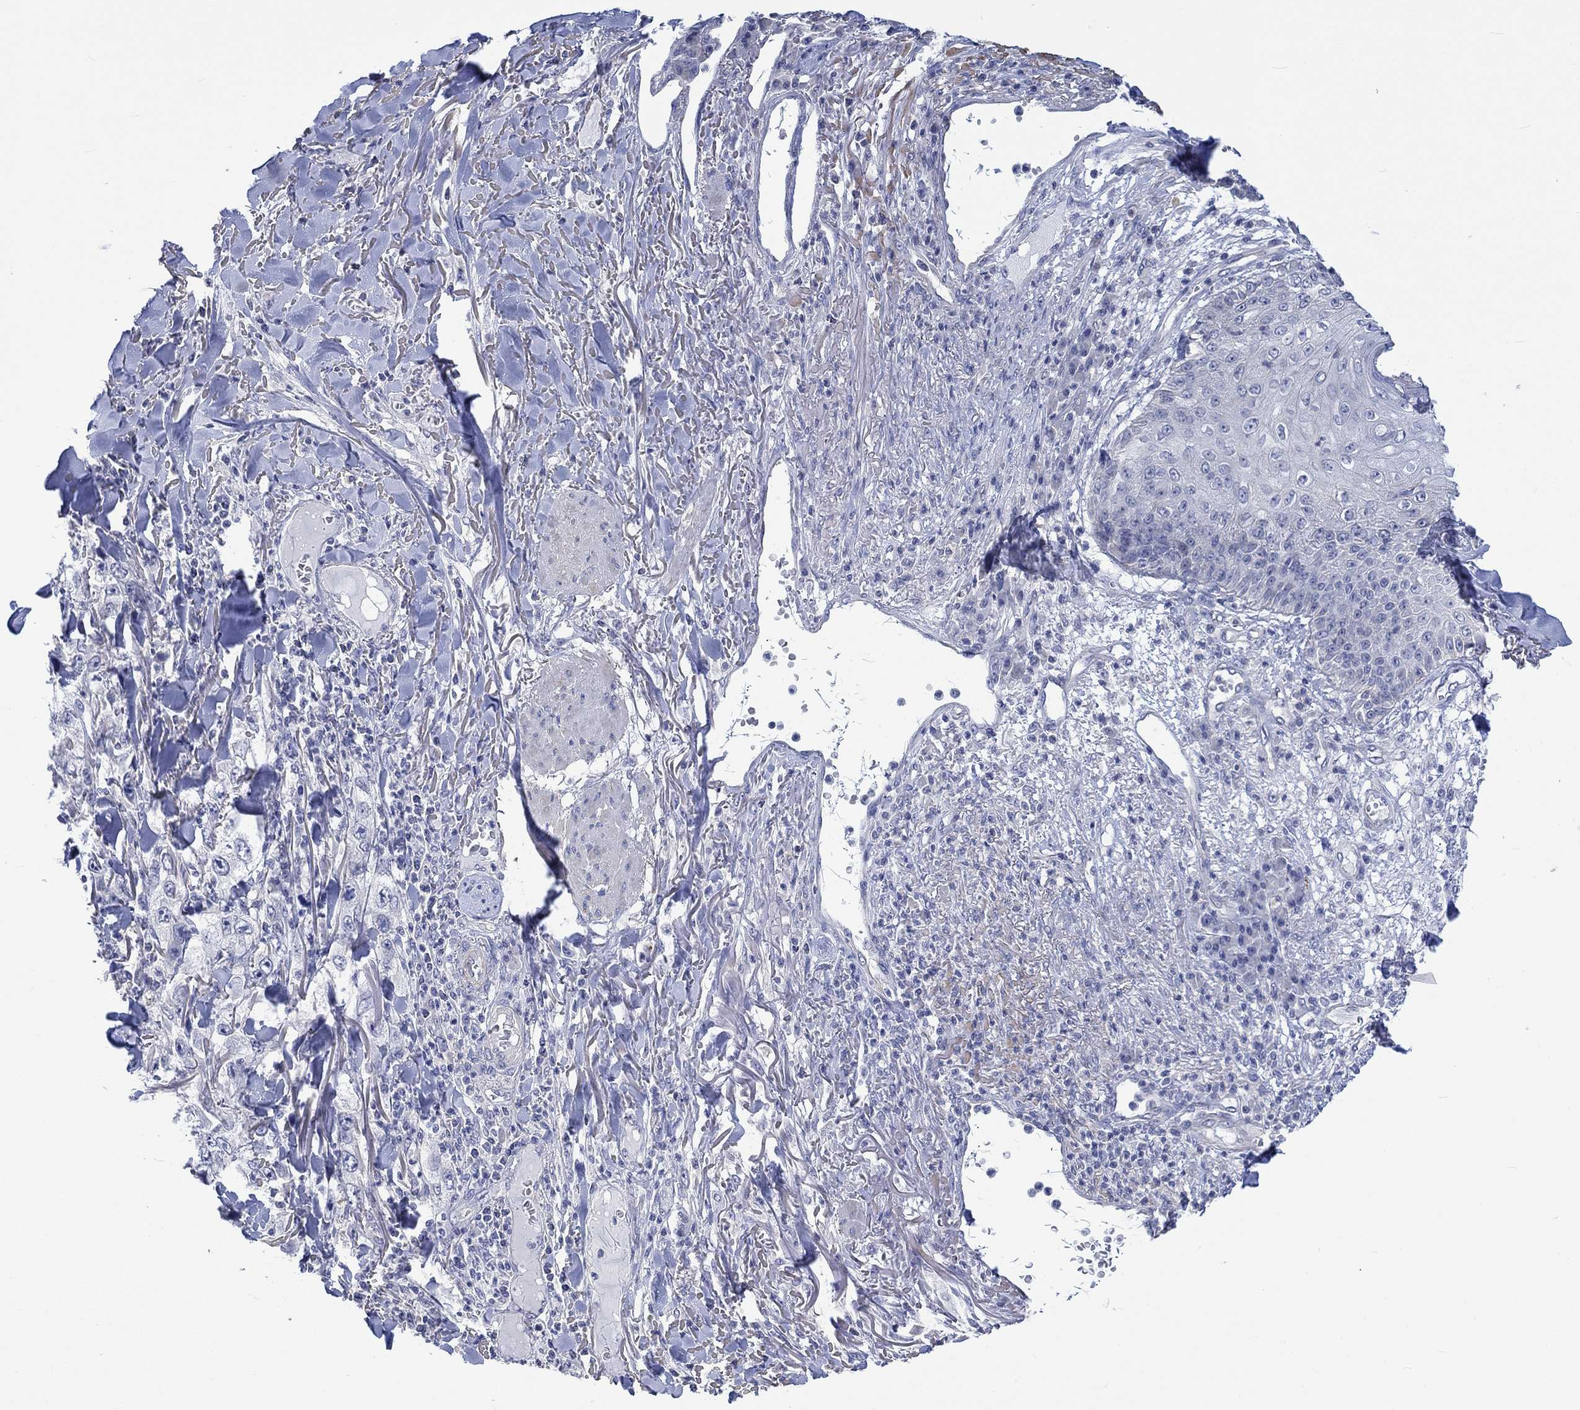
{"staining": {"intensity": "negative", "quantity": "none", "location": "none"}, "tissue": "skin cancer", "cell_type": "Tumor cells", "image_type": "cancer", "snomed": [{"axis": "morphology", "description": "Squamous cell carcinoma, NOS"}, {"axis": "topography", "description": "Skin"}], "caption": "This is a image of immunohistochemistry (IHC) staining of skin cancer, which shows no staining in tumor cells.", "gene": "AGRP", "patient": {"sex": "male", "age": 82}}